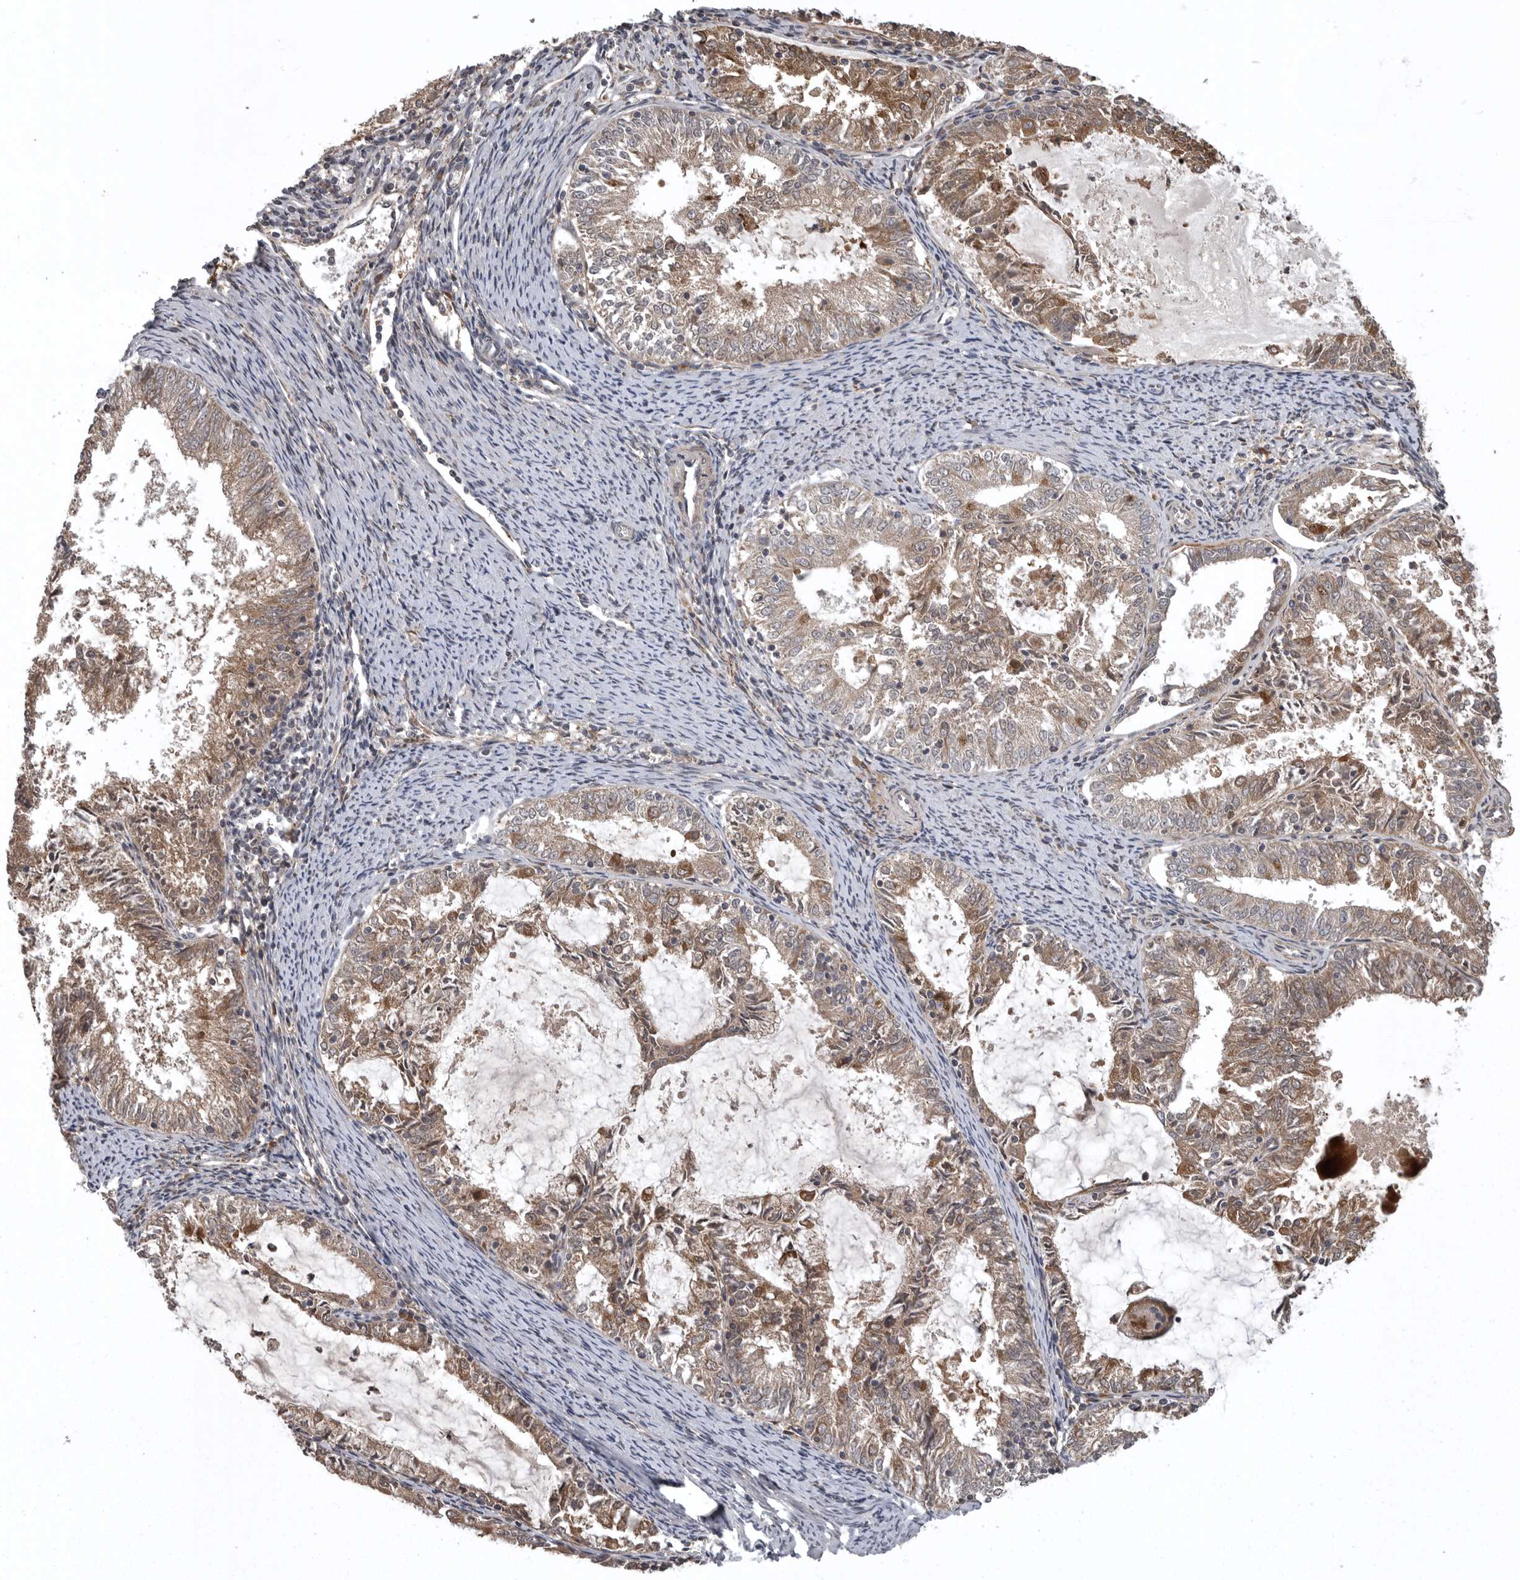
{"staining": {"intensity": "moderate", "quantity": "25%-75%", "location": "cytoplasmic/membranous"}, "tissue": "endometrial cancer", "cell_type": "Tumor cells", "image_type": "cancer", "snomed": [{"axis": "morphology", "description": "Adenocarcinoma, NOS"}, {"axis": "topography", "description": "Endometrium"}], "caption": "Immunohistochemical staining of human adenocarcinoma (endometrial) demonstrates moderate cytoplasmic/membranous protein expression in about 25%-75% of tumor cells.", "gene": "GPR31", "patient": {"sex": "female", "age": 57}}